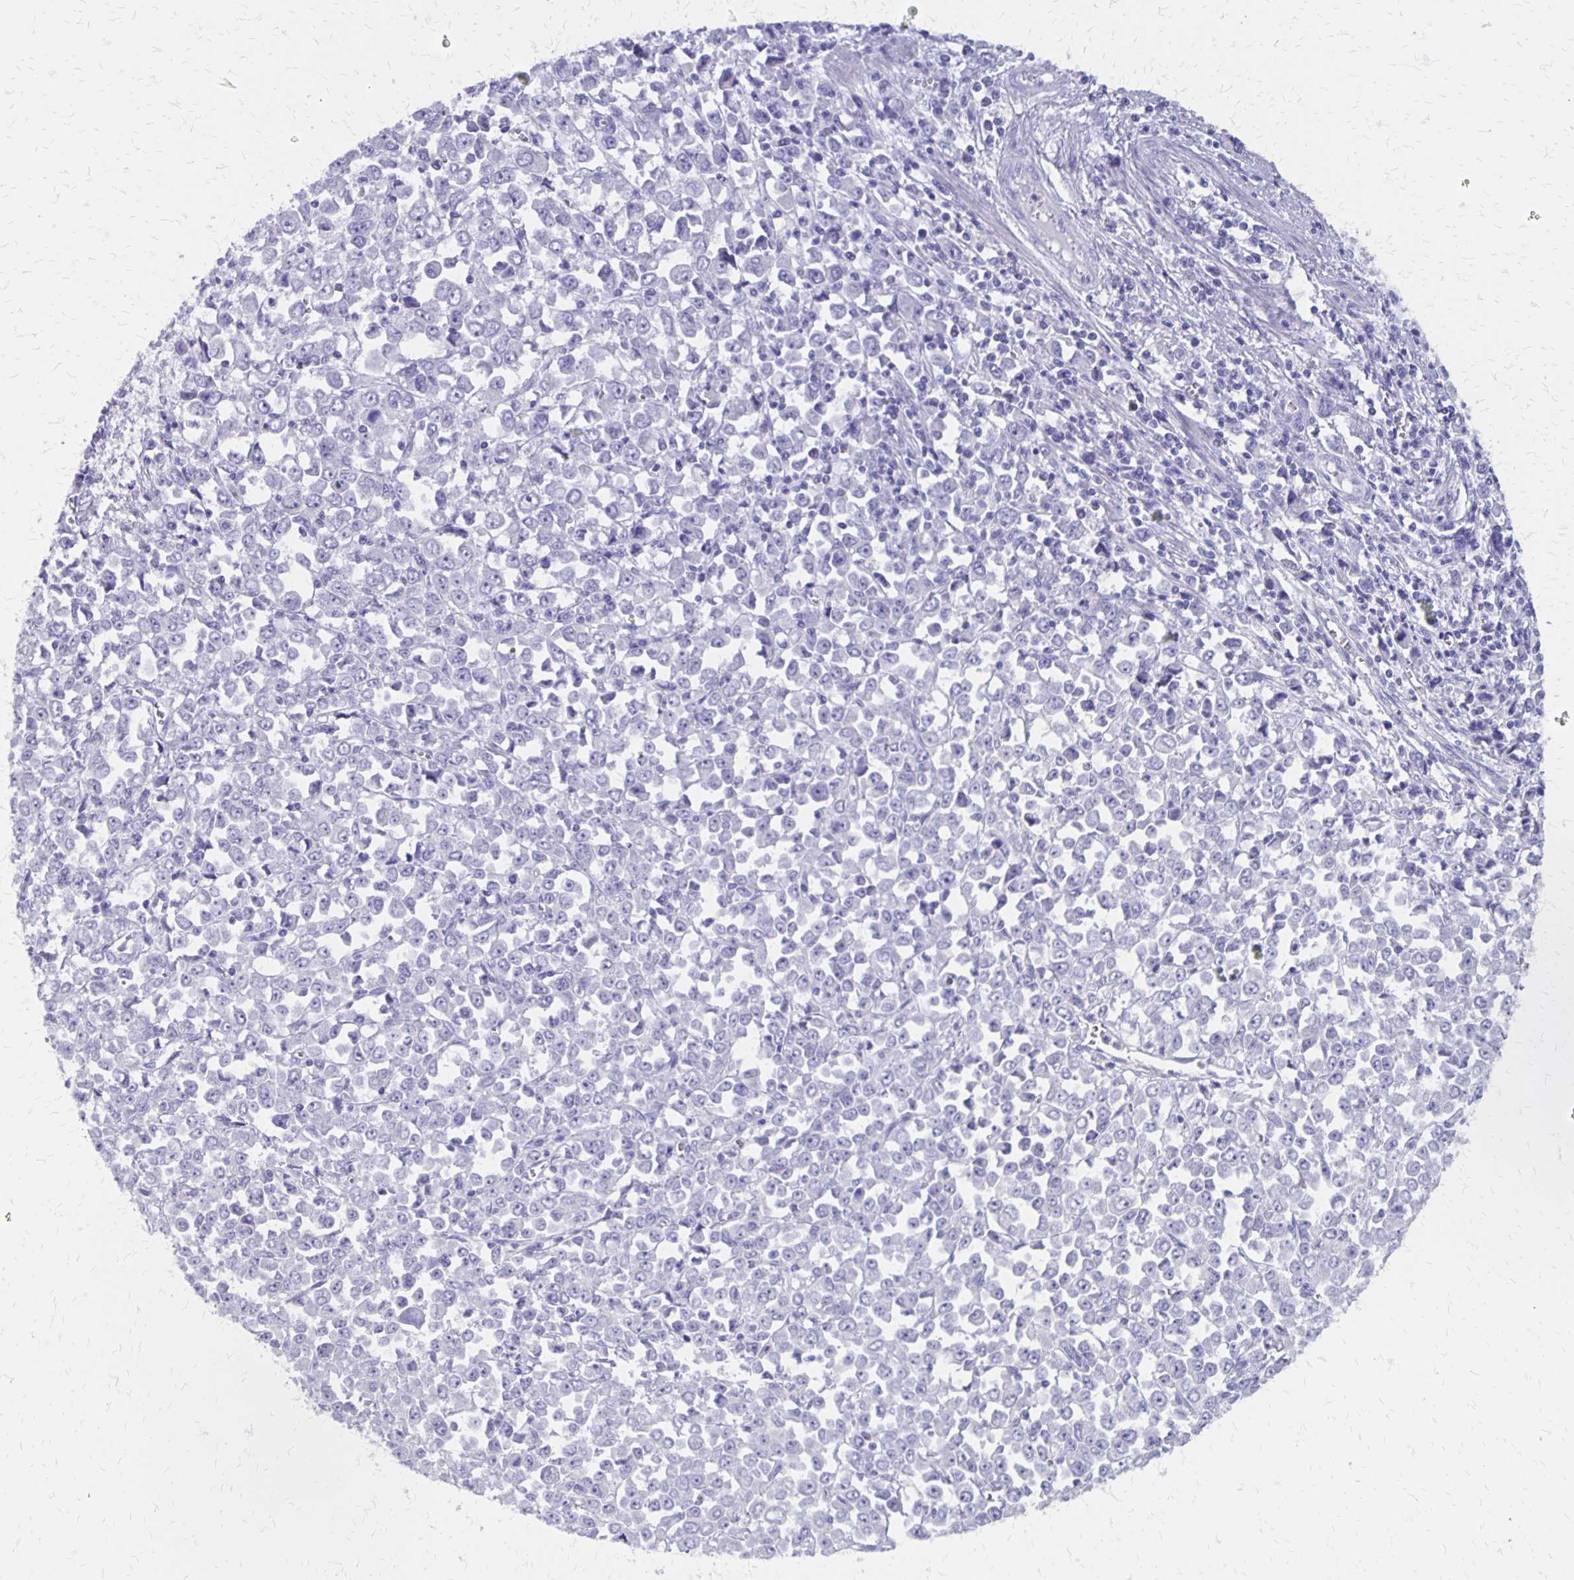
{"staining": {"intensity": "negative", "quantity": "none", "location": "none"}, "tissue": "stomach cancer", "cell_type": "Tumor cells", "image_type": "cancer", "snomed": [{"axis": "morphology", "description": "Adenocarcinoma, NOS"}, {"axis": "topography", "description": "Stomach, upper"}], "caption": "The image reveals no staining of tumor cells in stomach adenocarcinoma. Nuclei are stained in blue.", "gene": "SEPTIN5", "patient": {"sex": "male", "age": 70}}